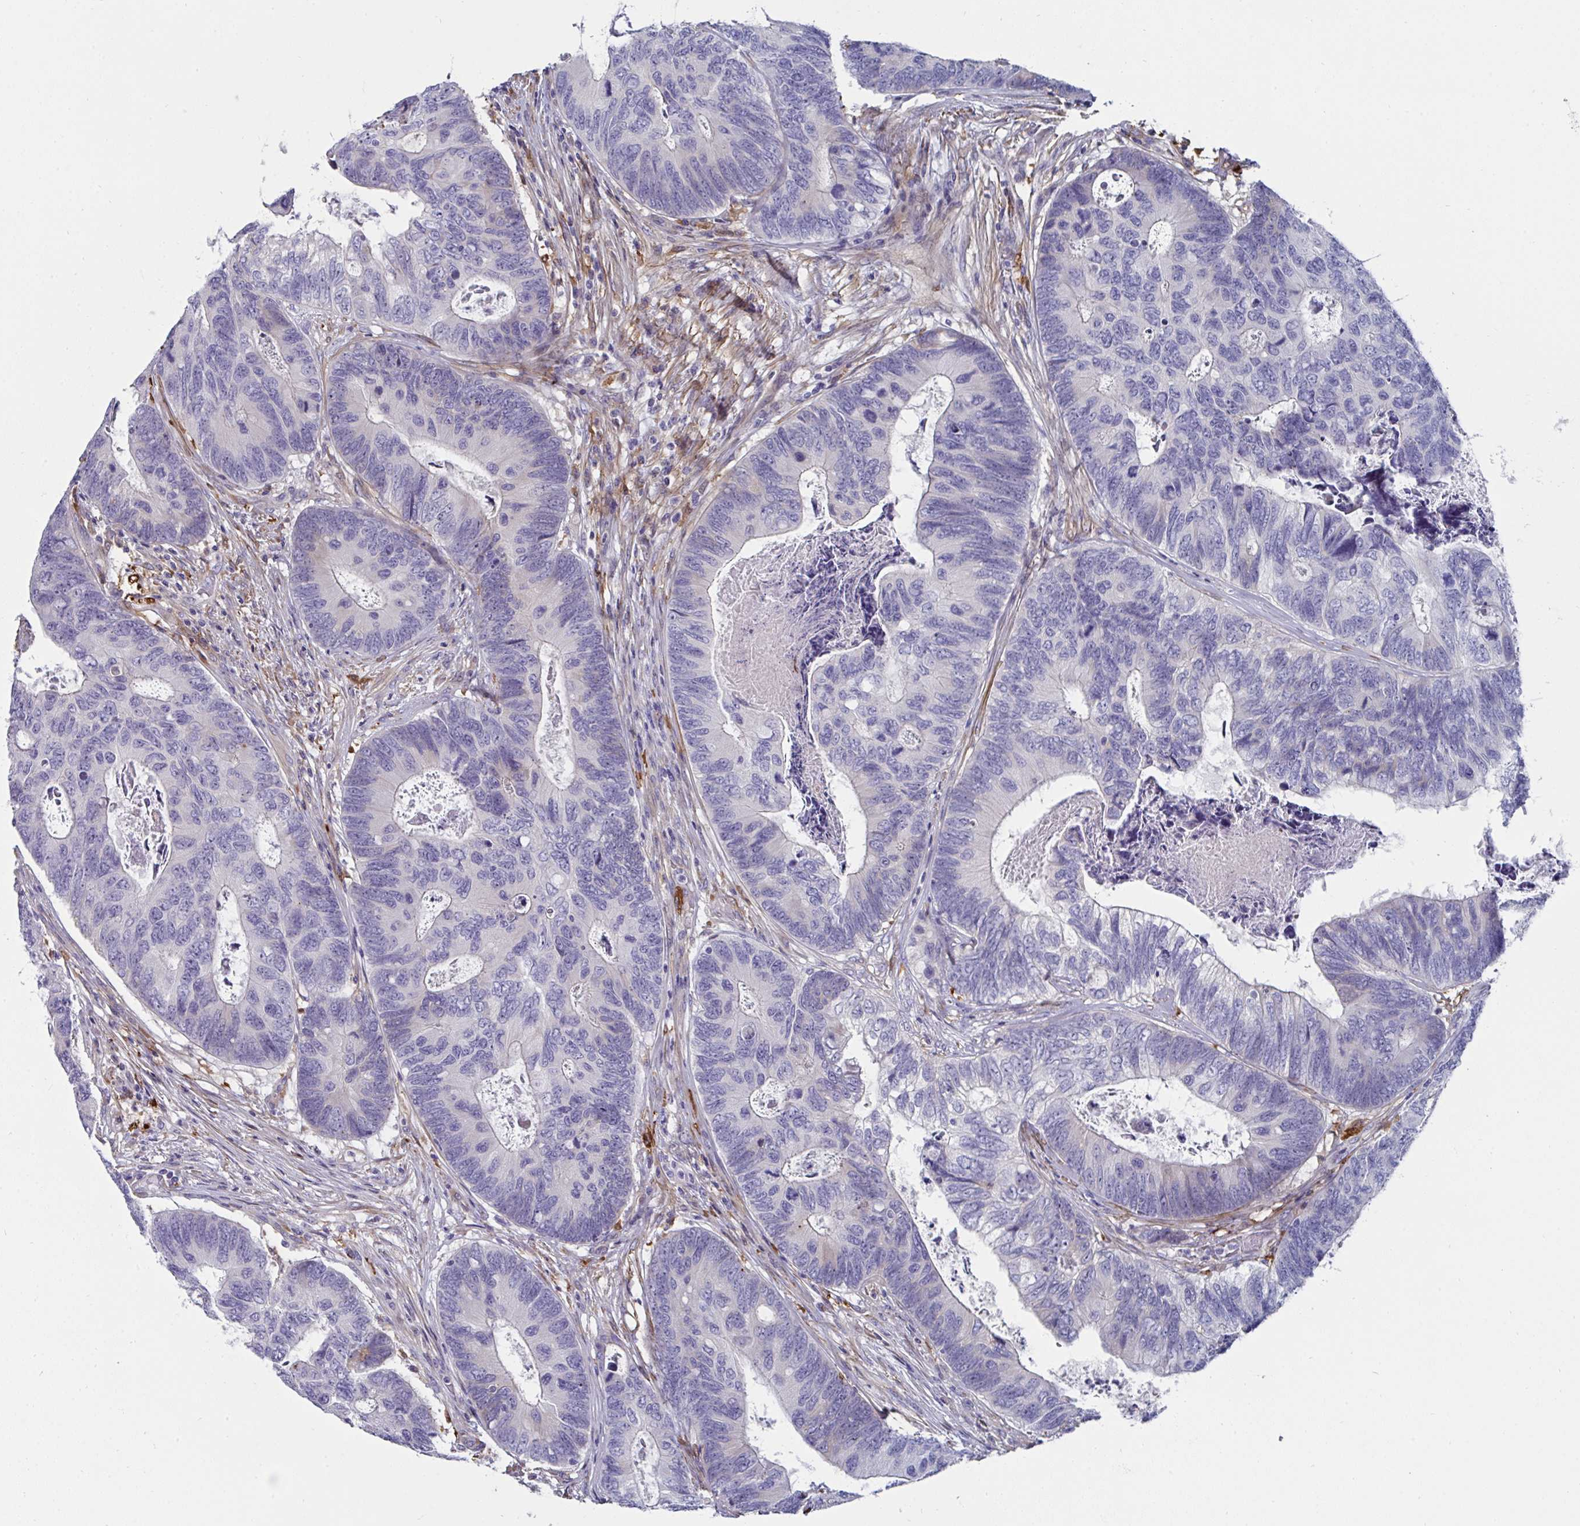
{"staining": {"intensity": "negative", "quantity": "none", "location": "none"}, "tissue": "colorectal cancer", "cell_type": "Tumor cells", "image_type": "cancer", "snomed": [{"axis": "morphology", "description": "Adenocarcinoma, NOS"}, {"axis": "topography", "description": "Colon"}], "caption": "Human adenocarcinoma (colorectal) stained for a protein using immunohistochemistry exhibits no positivity in tumor cells.", "gene": "FBXL13", "patient": {"sex": "female", "age": 67}}